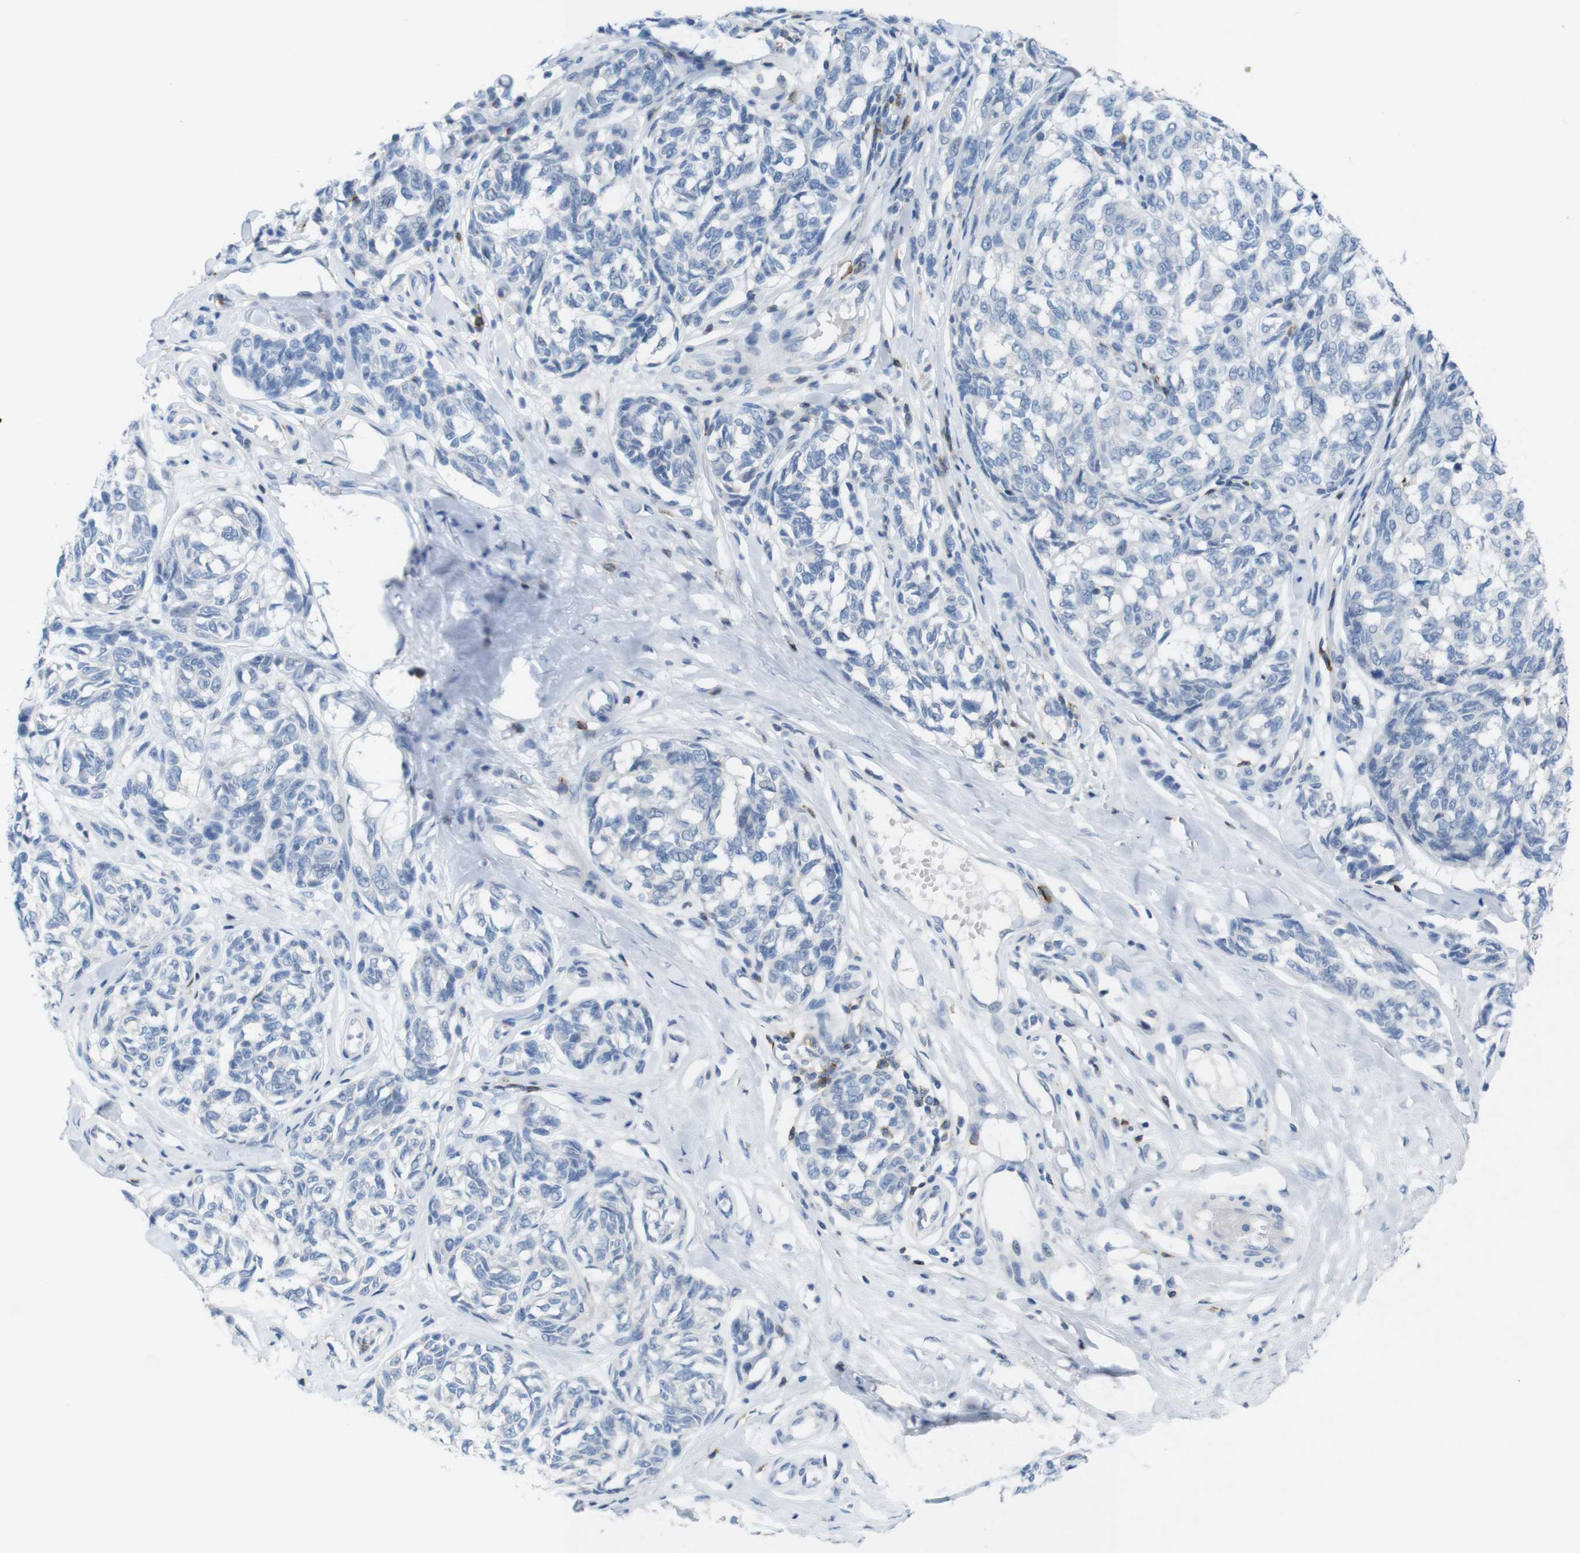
{"staining": {"intensity": "negative", "quantity": "none", "location": "none"}, "tissue": "melanoma", "cell_type": "Tumor cells", "image_type": "cancer", "snomed": [{"axis": "morphology", "description": "Malignant melanoma, NOS"}, {"axis": "topography", "description": "Skin"}], "caption": "A histopathology image of malignant melanoma stained for a protein shows no brown staining in tumor cells.", "gene": "CD5", "patient": {"sex": "female", "age": 64}}